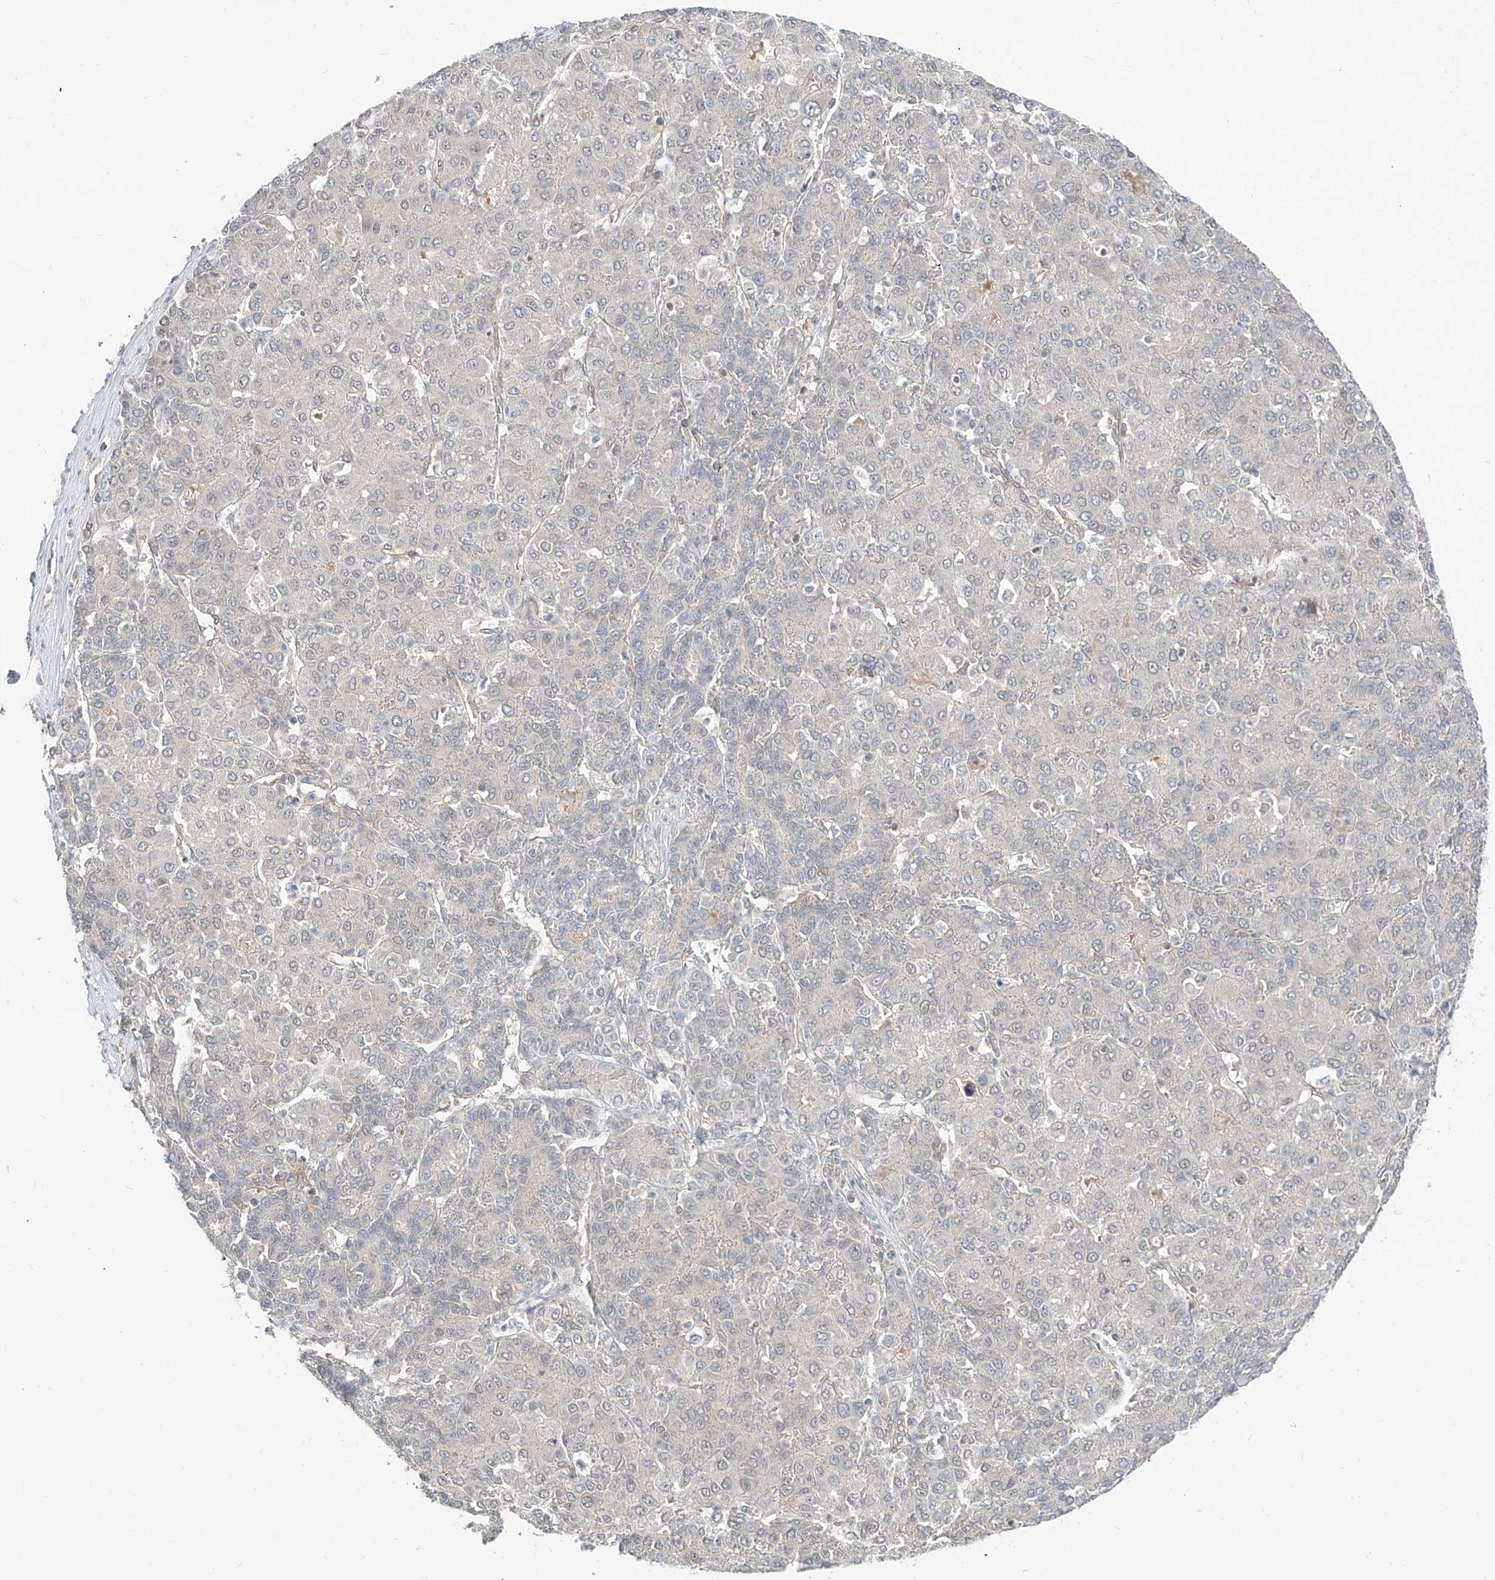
{"staining": {"intensity": "negative", "quantity": "none", "location": "none"}, "tissue": "liver cancer", "cell_type": "Tumor cells", "image_type": "cancer", "snomed": [{"axis": "morphology", "description": "Carcinoma, Hepatocellular, NOS"}, {"axis": "topography", "description": "Liver"}], "caption": "A high-resolution image shows IHC staining of hepatocellular carcinoma (liver), which exhibits no significant staining in tumor cells.", "gene": "MRTFA", "patient": {"sex": "male", "age": 65}}